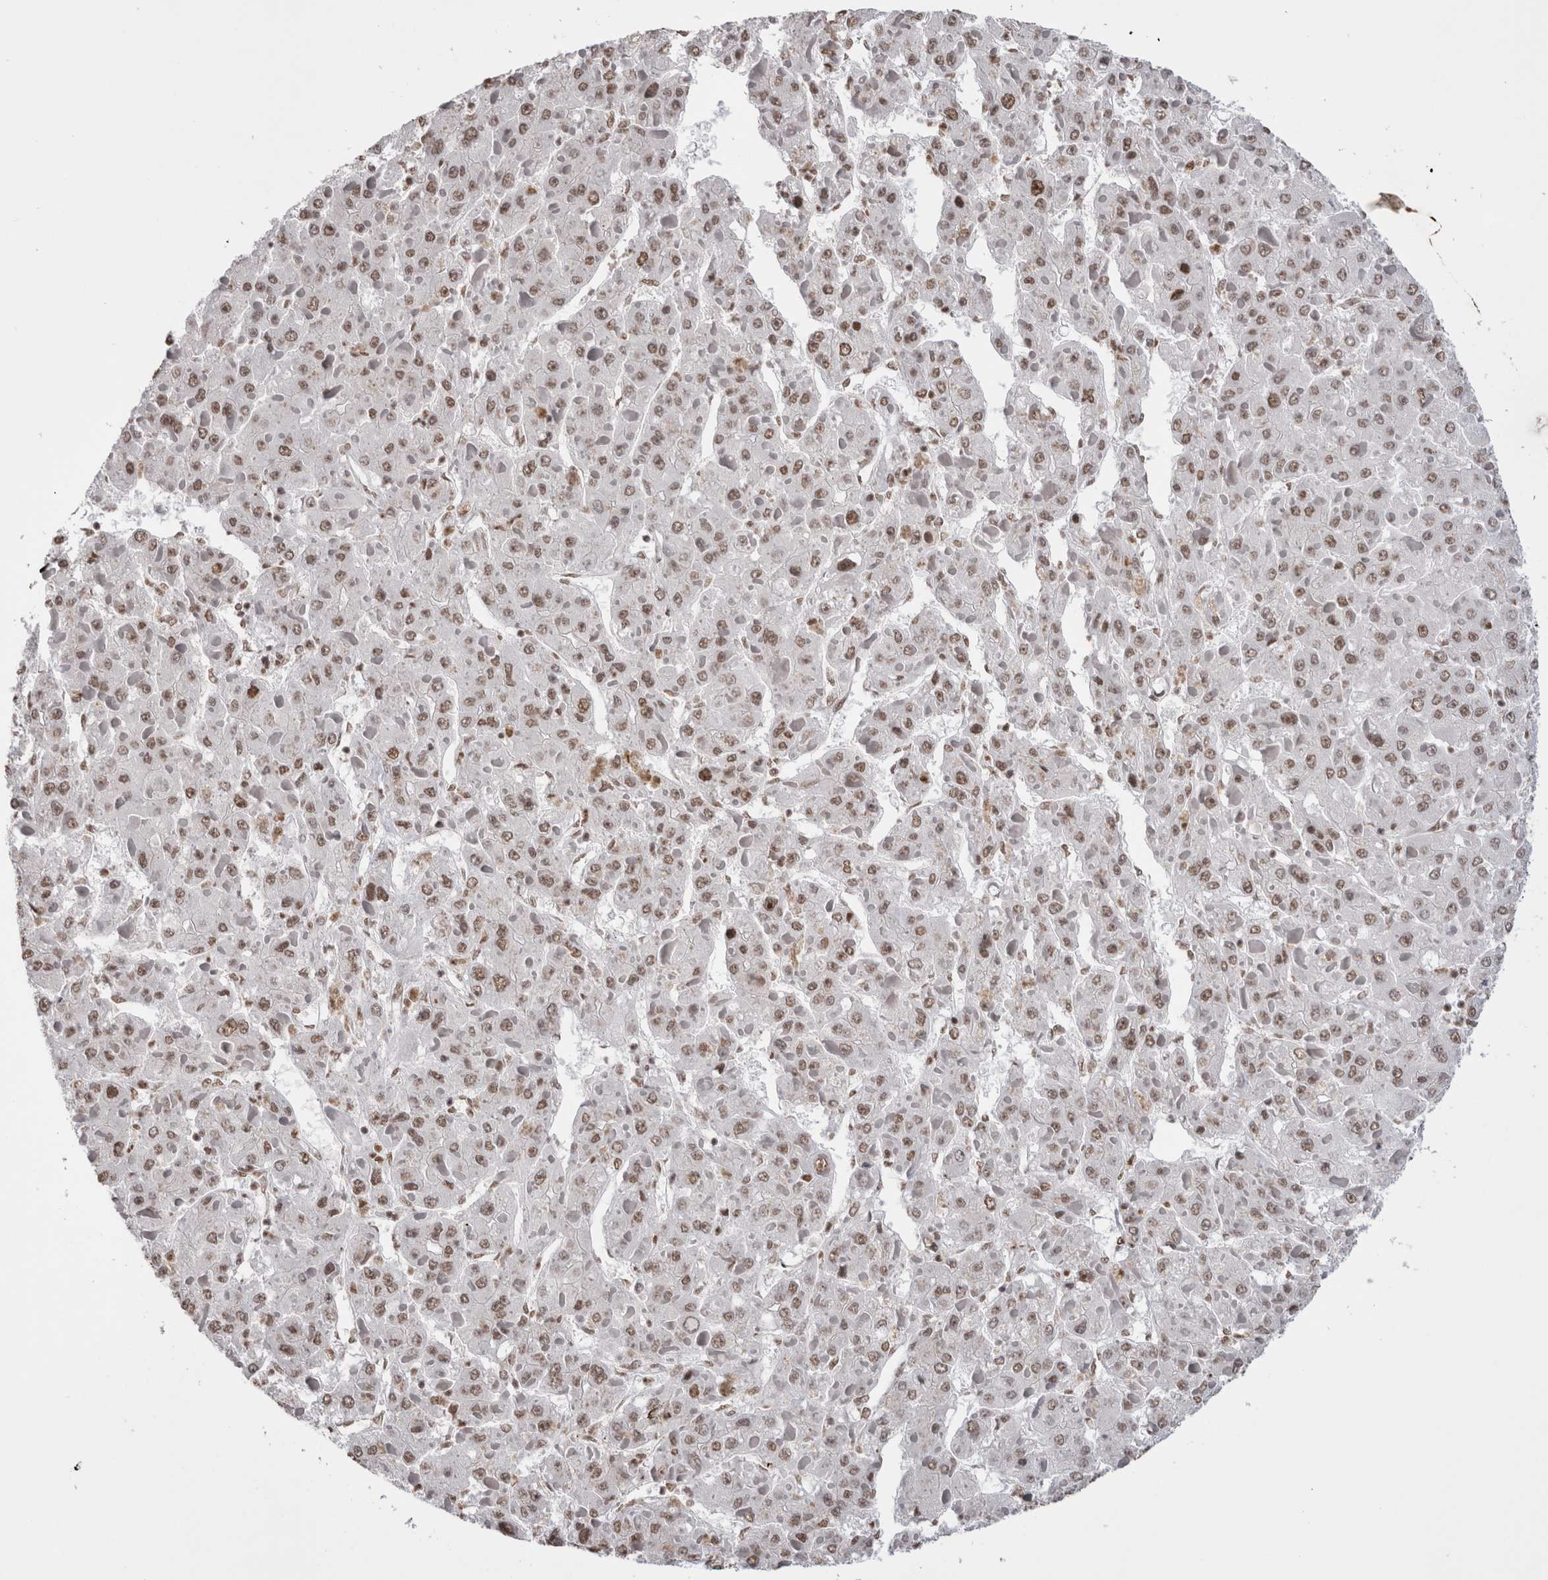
{"staining": {"intensity": "moderate", "quantity": ">75%", "location": "nuclear"}, "tissue": "liver cancer", "cell_type": "Tumor cells", "image_type": "cancer", "snomed": [{"axis": "morphology", "description": "Carcinoma, Hepatocellular, NOS"}, {"axis": "topography", "description": "Liver"}], "caption": "Liver hepatocellular carcinoma stained with a protein marker demonstrates moderate staining in tumor cells.", "gene": "SMC1A", "patient": {"sex": "female", "age": 73}}